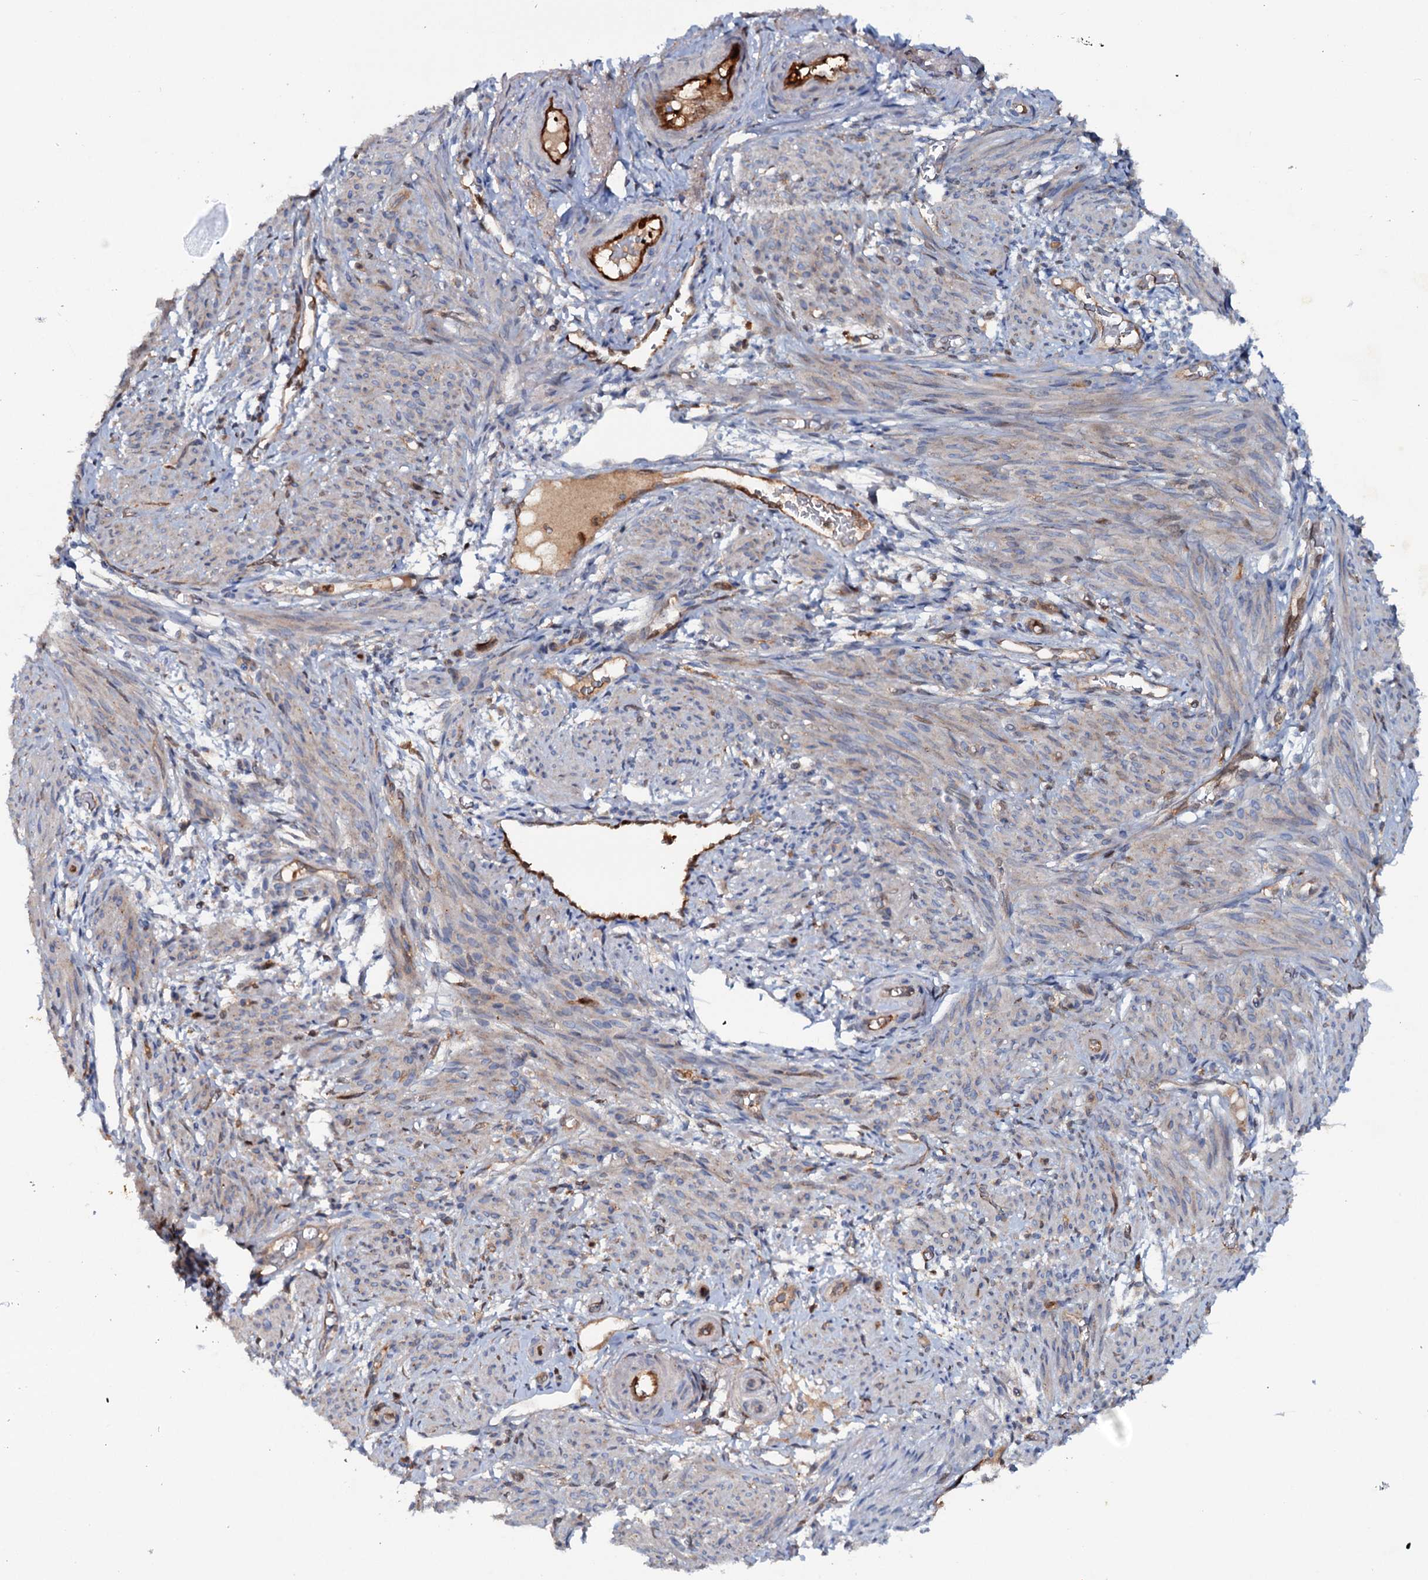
{"staining": {"intensity": "weak", "quantity": "<25%", "location": "cytoplasmic/membranous"}, "tissue": "smooth muscle", "cell_type": "Smooth muscle cells", "image_type": "normal", "snomed": [{"axis": "morphology", "description": "Normal tissue, NOS"}, {"axis": "topography", "description": "Smooth muscle"}], "caption": "Immunohistochemistry image of normal smooth muscle: human smooth muscle stained with DAB (3,3'-diaminobenzidine) displays no significant protein expression in smooth muscle cells.", "gene": "IL17RD", "patient": {"sex": "female", "age": 39}}